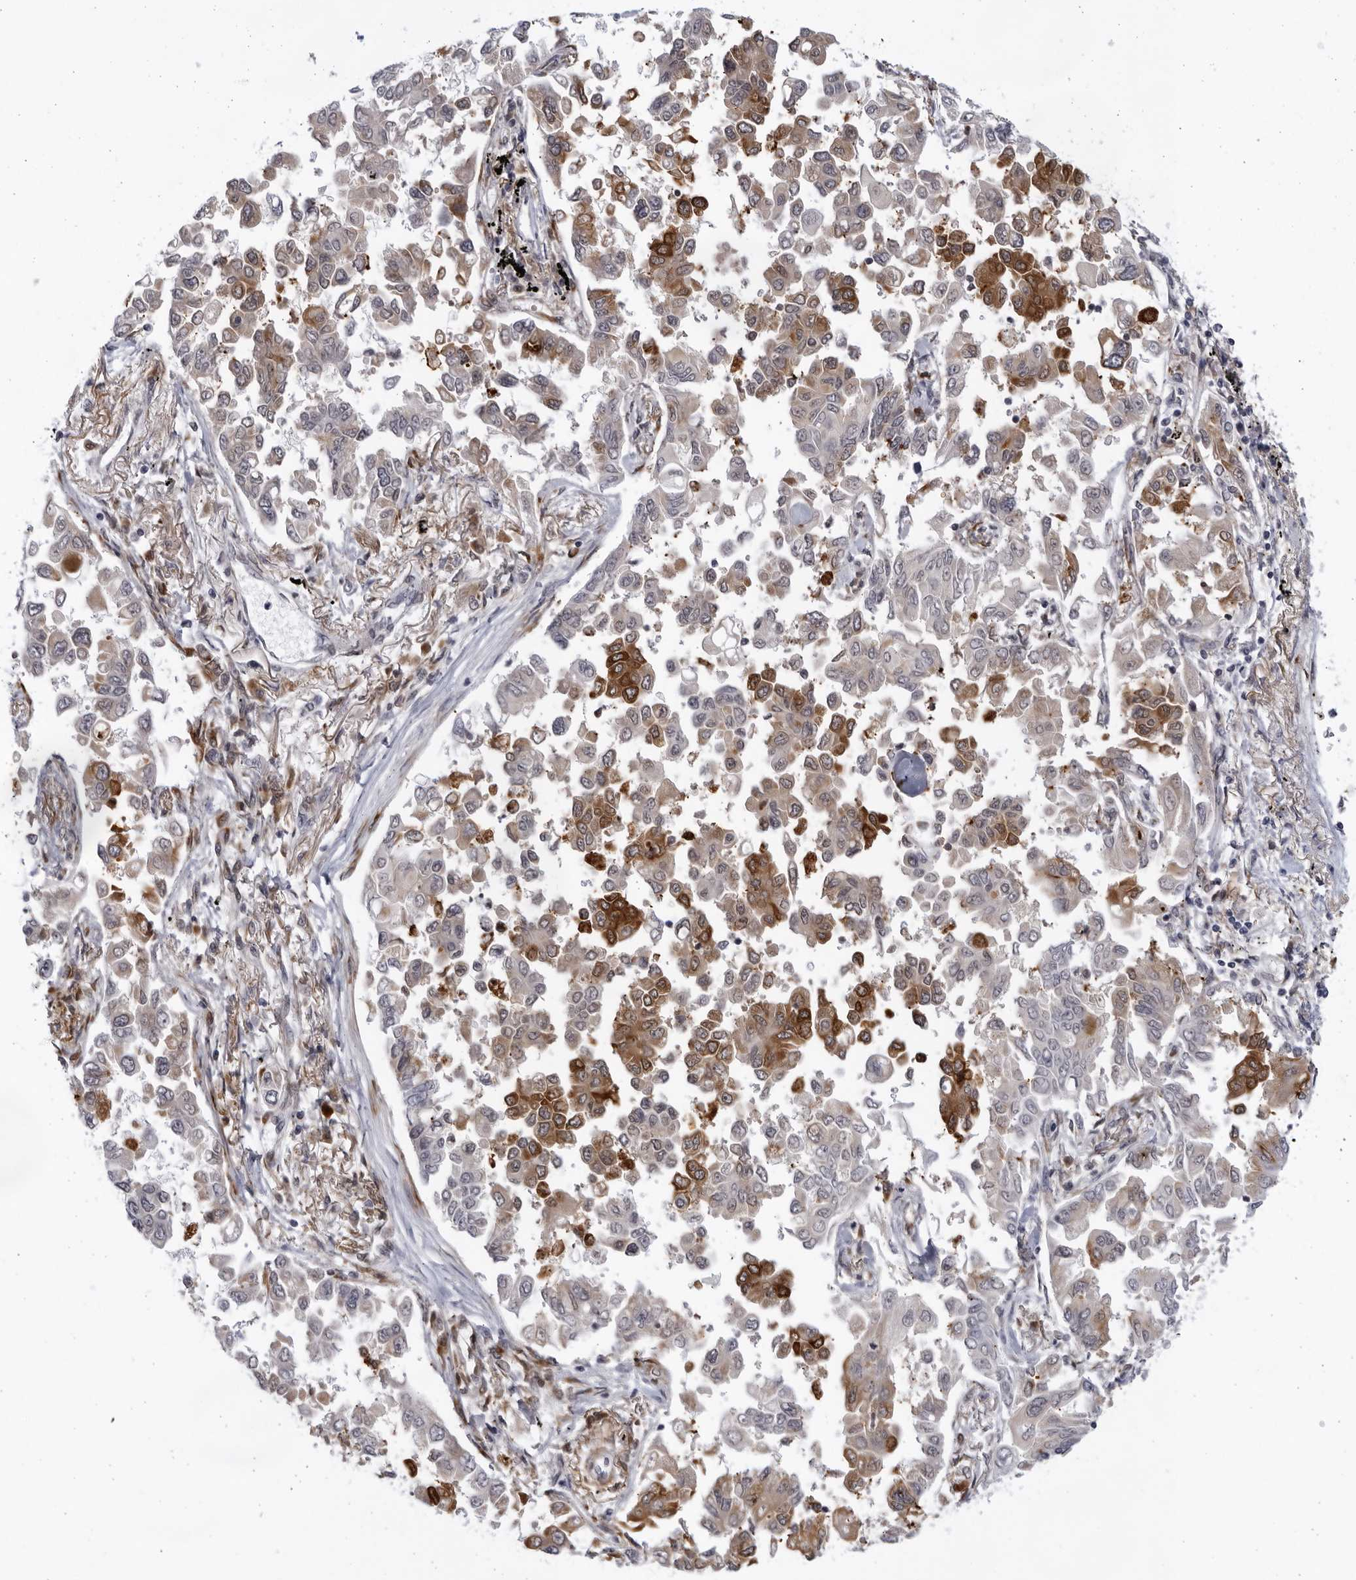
{"staining": {"intensity": "strong", "quantity": "<25%", "location": "cytoplasmic/membranous"}, "tissue": "lung cancer", "cell_type": "Tumor cells", "image_type": "cancer", "snomed": [{"axis": "morphology", "description": "Adenocarcinoma, NOS"}, {"axis": "topography", "description": "Lung"}], "caption": "Human lung adenocarcinoma stained with a brown dye exhibits strong cytoplasmic/membranous positive expression in about <25% of tumor cells.", "gene": "BMP2K", "patient": {"sex": "female", "age": 67}}